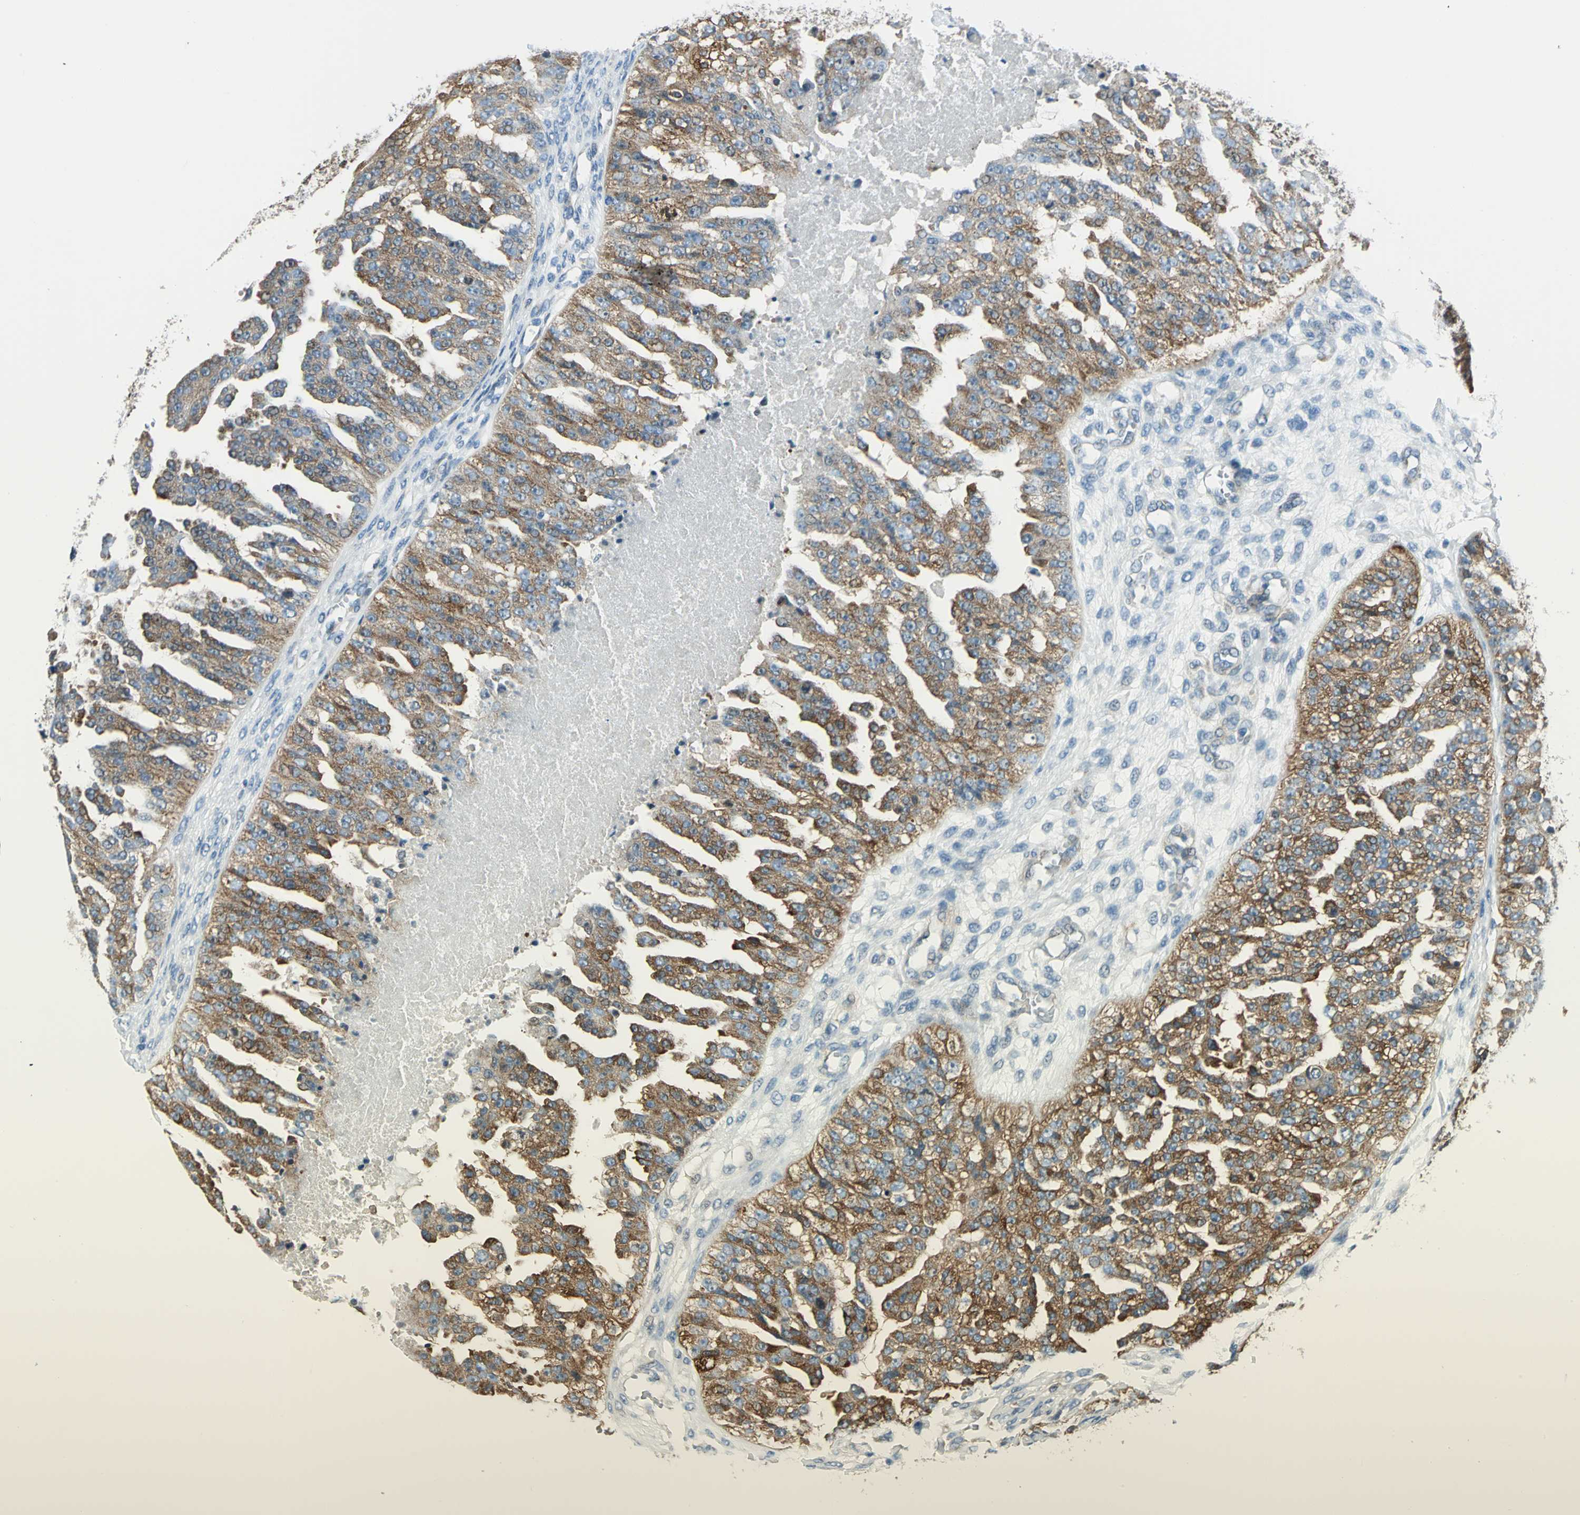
{"staining": {"intensity": "moderate", "quantity": ">75%", "location": "cytoplasmic/membranous"}, "tissue": "ovarian cancer", "cell_type": "Tumor cells", "image_type": "cancer", "snomed": [{"axis": "morphology", "description": "Carcinoma, NOS"}, {"axis": "topography", "description": "Soft tissue"}, {"axis": "topography", "description": "Ovary"}], "caption": "High-power microscopy captured an immunohistochemistry (IHC) image of ovarian cancer (carcinoma), revealing moderate cytoplasmic/membranous positivity in about >75% of tumor cells. The protein is shown in brown color, while the nuclei are stained blue.", "gene": "HSPB1", "patient": {"sex": "female", "age": 54}}